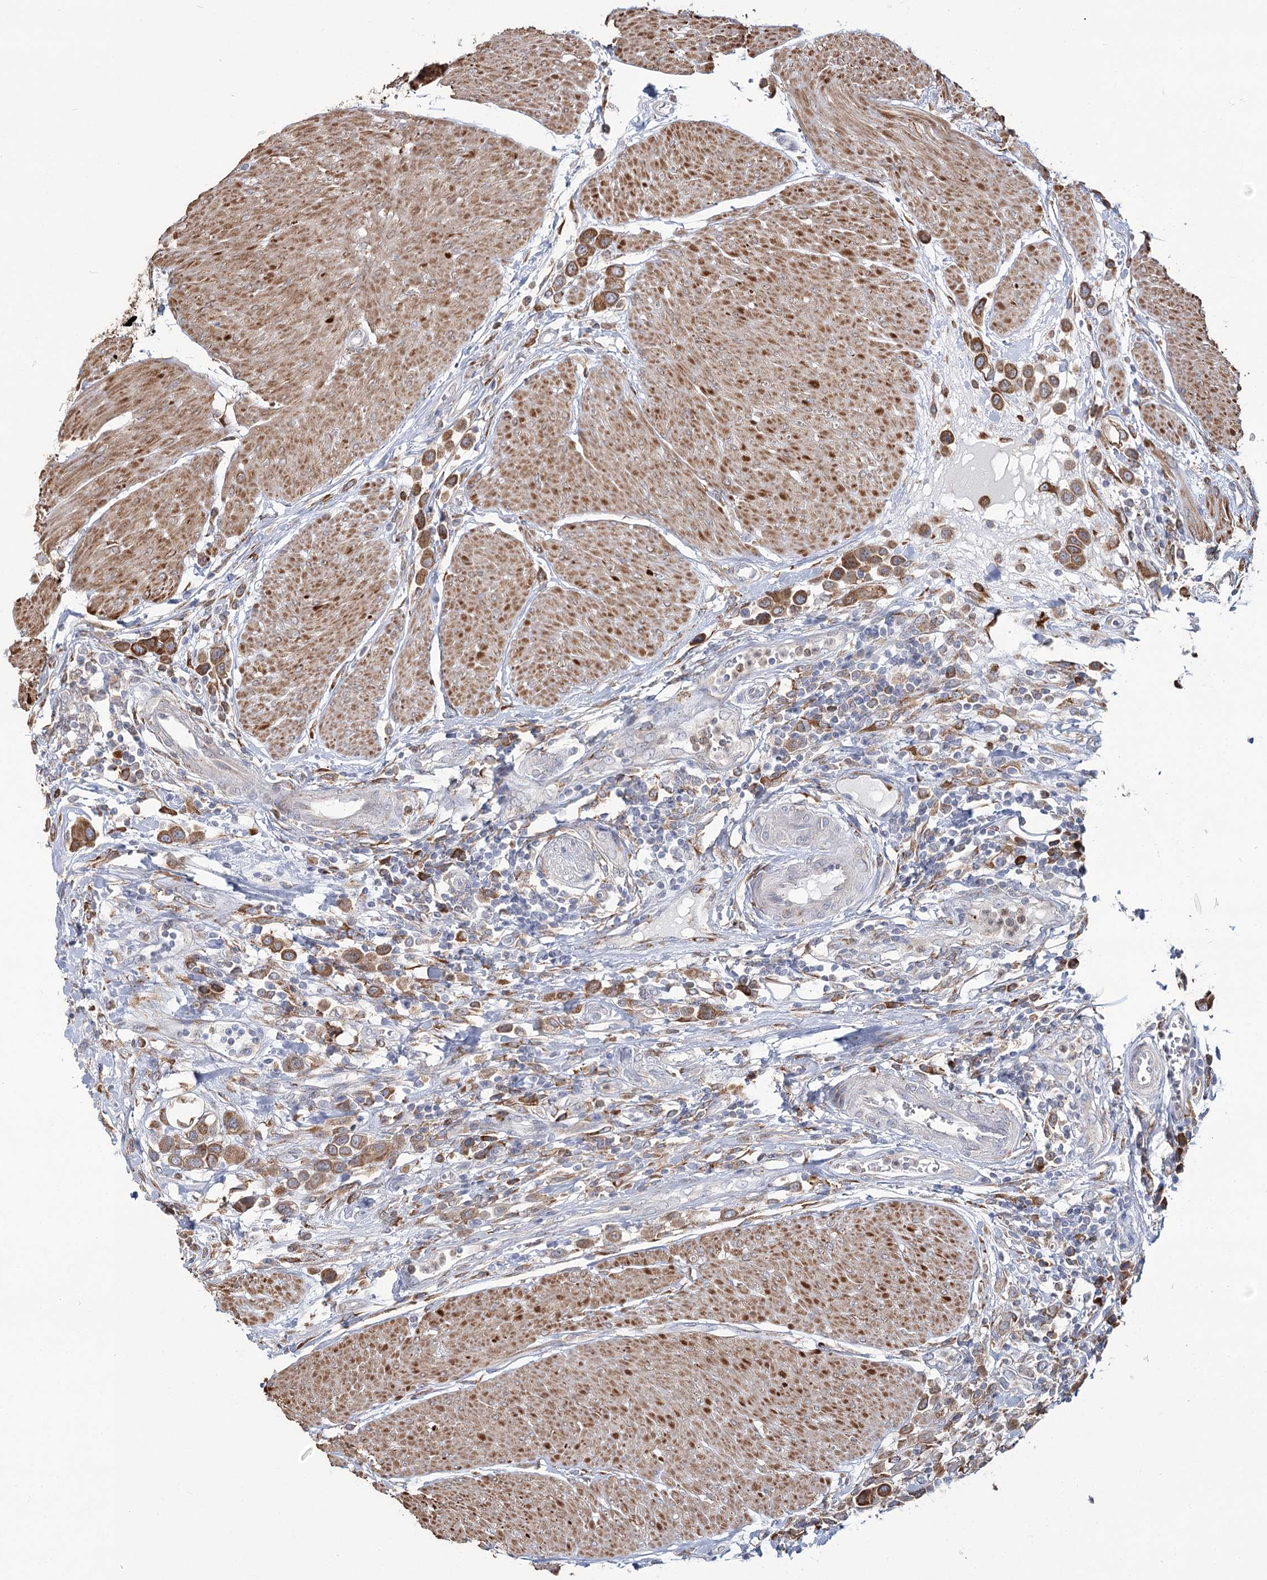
{"staining": {"intensity": "moderate", "quantity": ">75%", "location": "cytoplasmic/membranous"}, "tissue": "urothelial cancer", "cell_type": "Tumor cells", "image_type": "cancer", "snomed": [{"axis": "morphology", "description": "Urothelial carcinoma, High grade"}, {"axis": "topography", "description": "Urinary bladder"}], "caption": "Urothelial cancer stained for a protein displays moderate cytoplasmic/membranous positivity in tumor cells.", "gene": "ZCCHC9", "patient": {"sex": "male", "age": 50}}